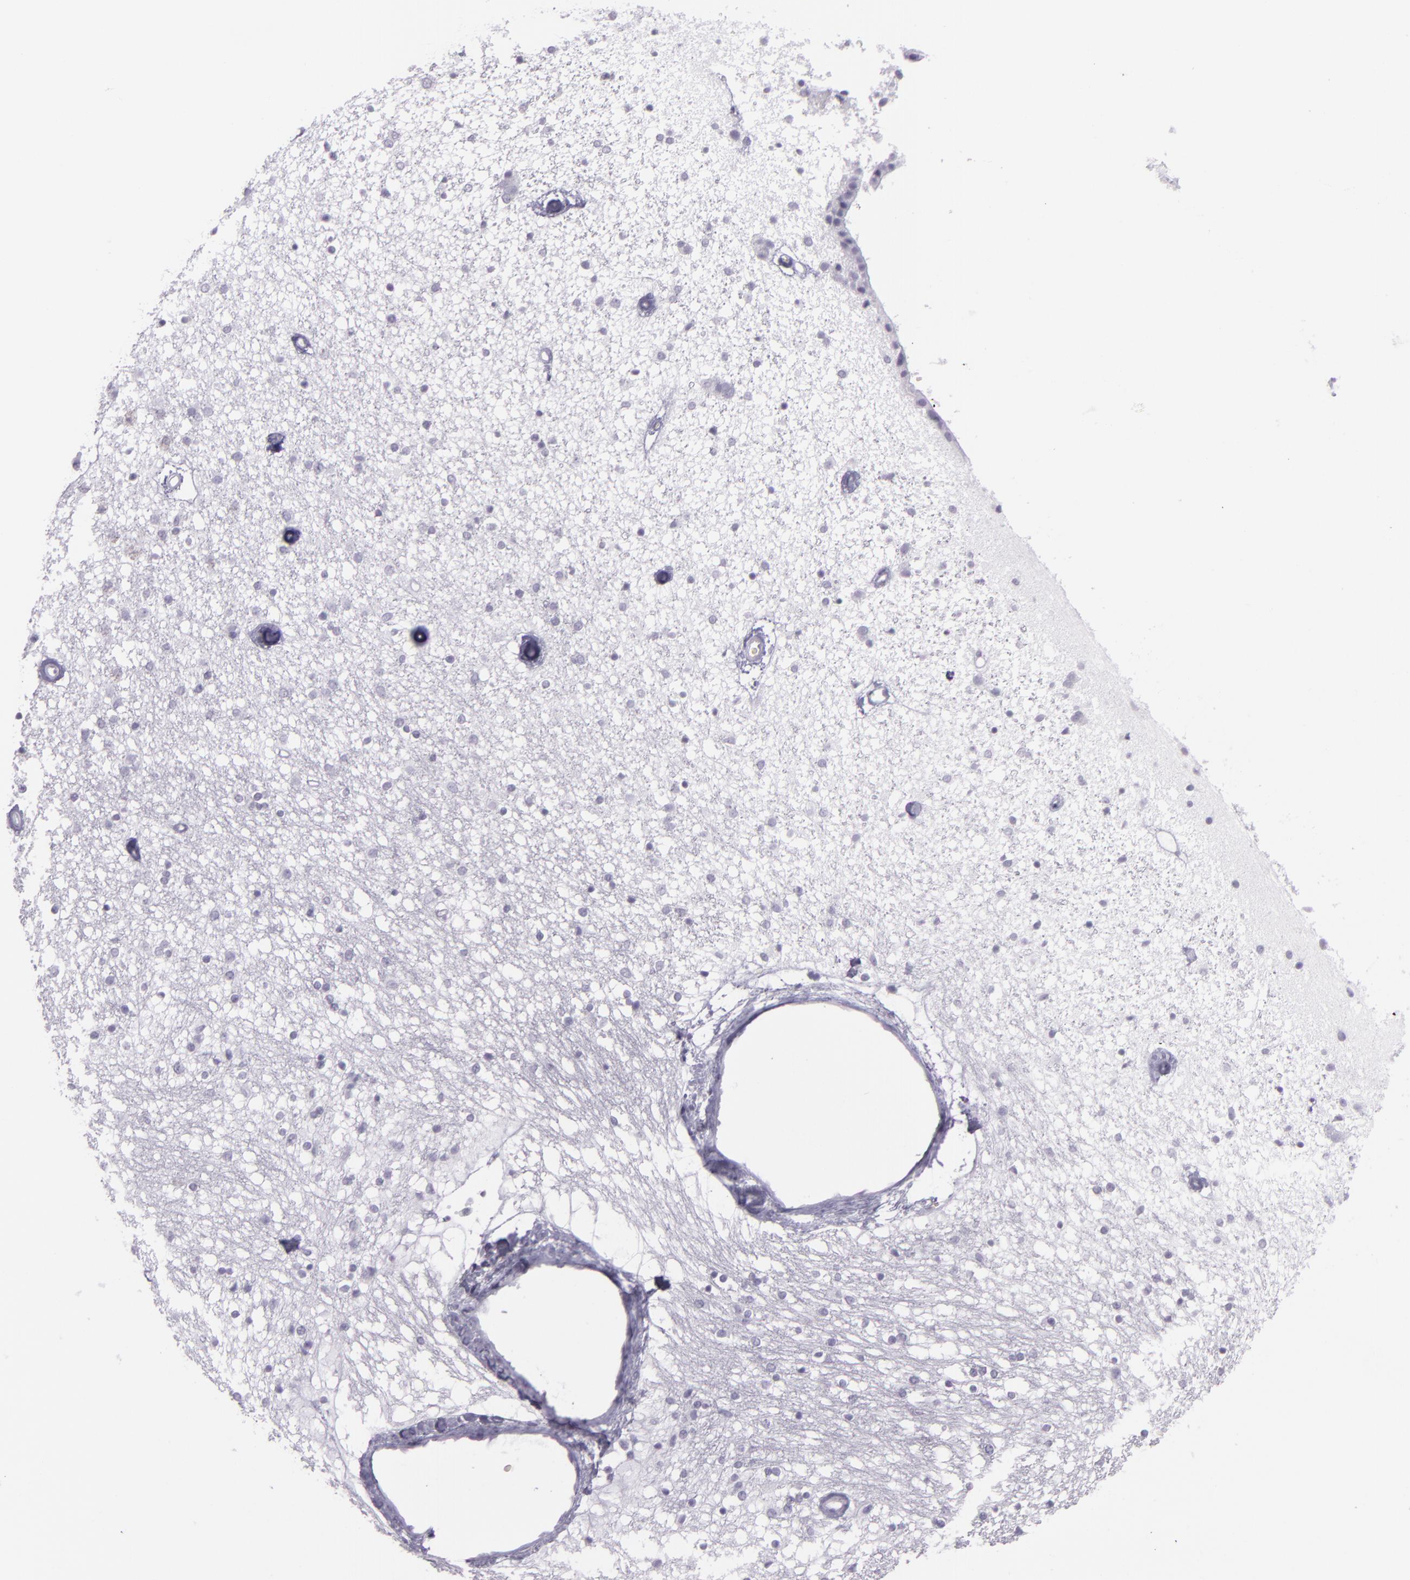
{"staining": {"intensity": "negative", "quantity": "none", "location": "none"}, "tissue": "caudate", "cell_type": "Glial cells", "image_type": "normal", "snomed": [{"axis": "morphology", "description": "Normal tissue, NOS"}, {"axis": "topography", "description": "Lateral ventricle wall"}], "caption": "IHC micrograph of normal caudate: caudate stained with DAB (3,3'-diaminobenzidine) reveals no significant protein positivity in glial cells.", "gene": "MUC6", "patient": {"sex": "female", "age": 54}}